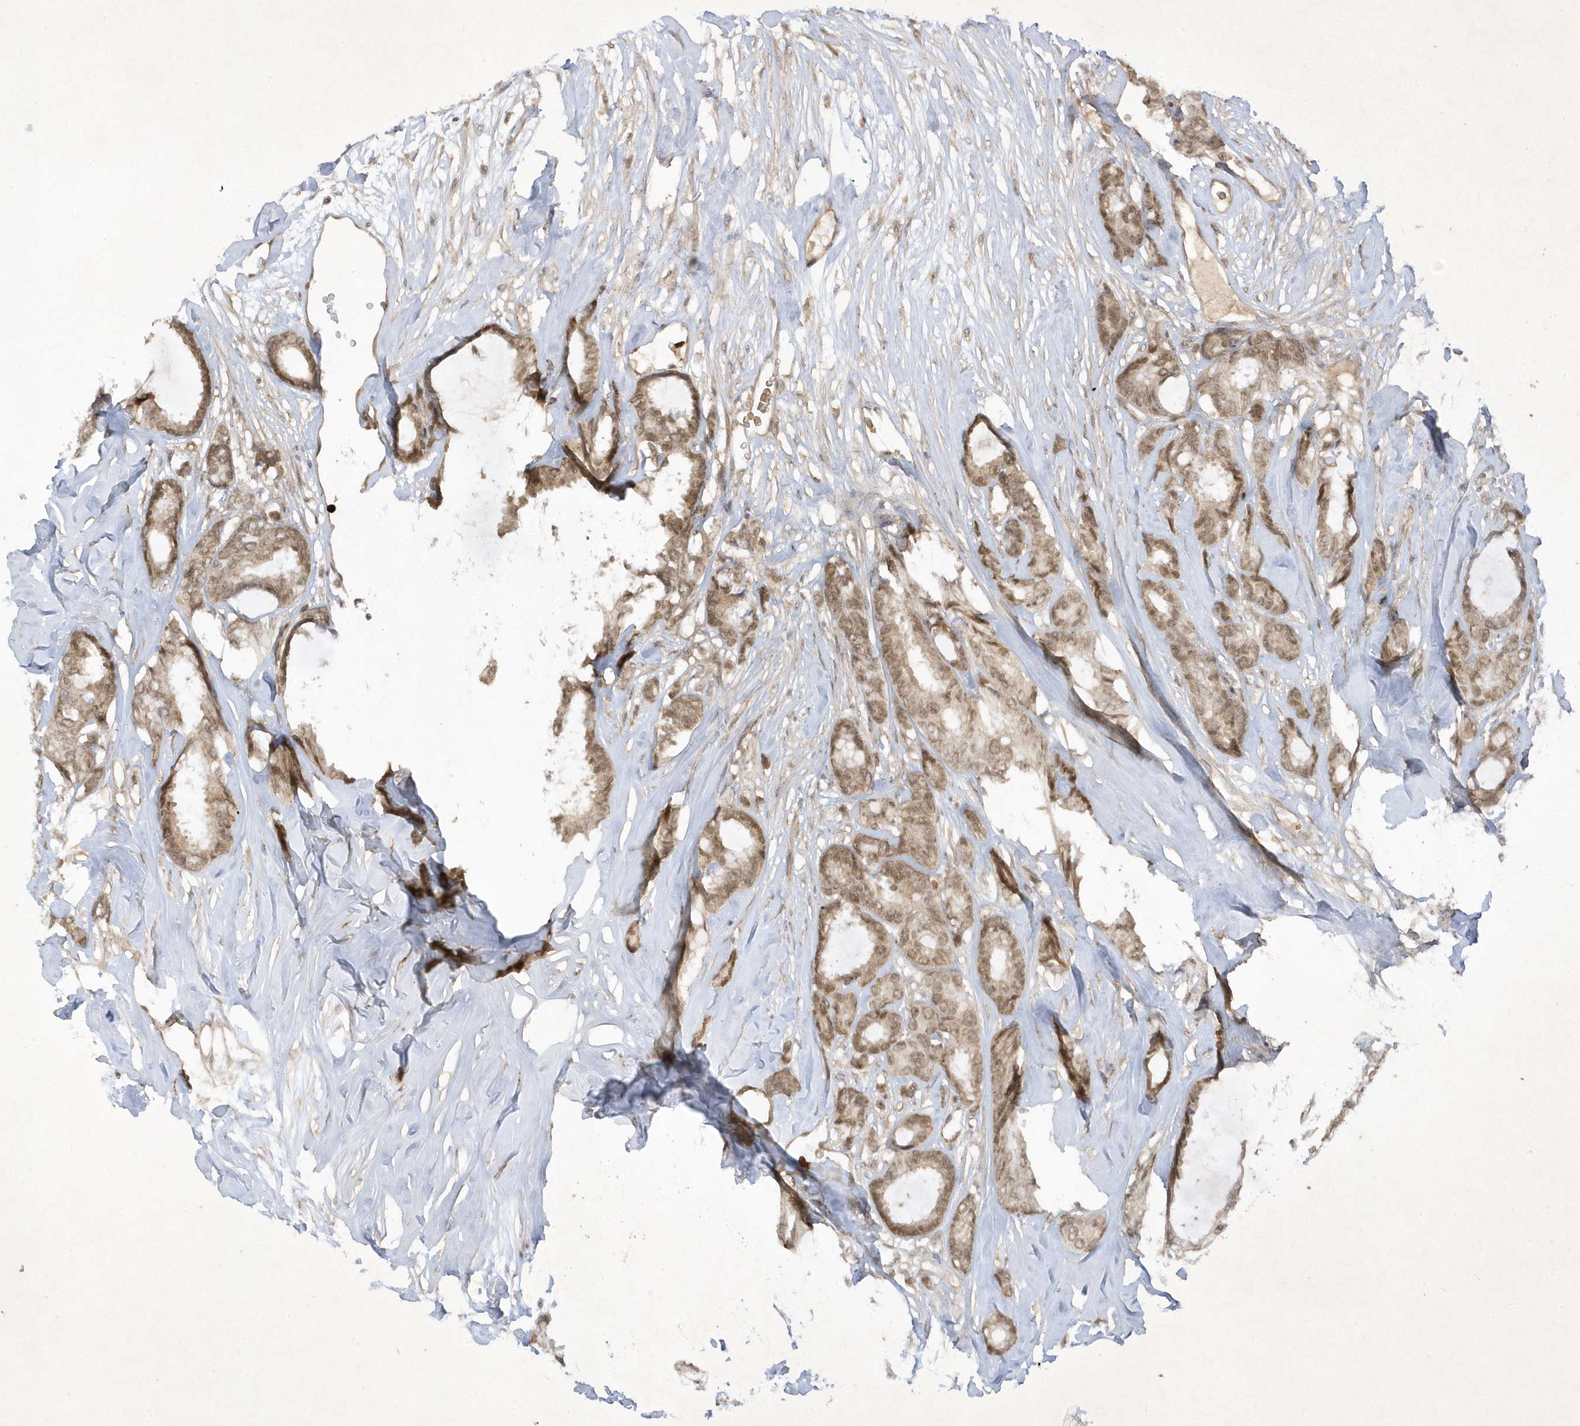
{"staining": {"intensity": "moderate", "quantity": ">75%", "location": "cytoplasmic/membranous,nuclear"}, "tissue": "breast cancer", "cell_type": "Tumor cells", "image_type": "cancer", "snomed": [{"axis": "morphology", "description": "Duct carcinoma"}, {"axis": "topography", "description": "Breast"}], "caption": "This is an image of IHC staining of breast cancer (intraductal carcinoma), which shows moderate staining in the cytoplasmic/membranous and nuclear of tumor cells.", "gene": "ZNF213", "patient": {"sex": "female", "age": 87}}